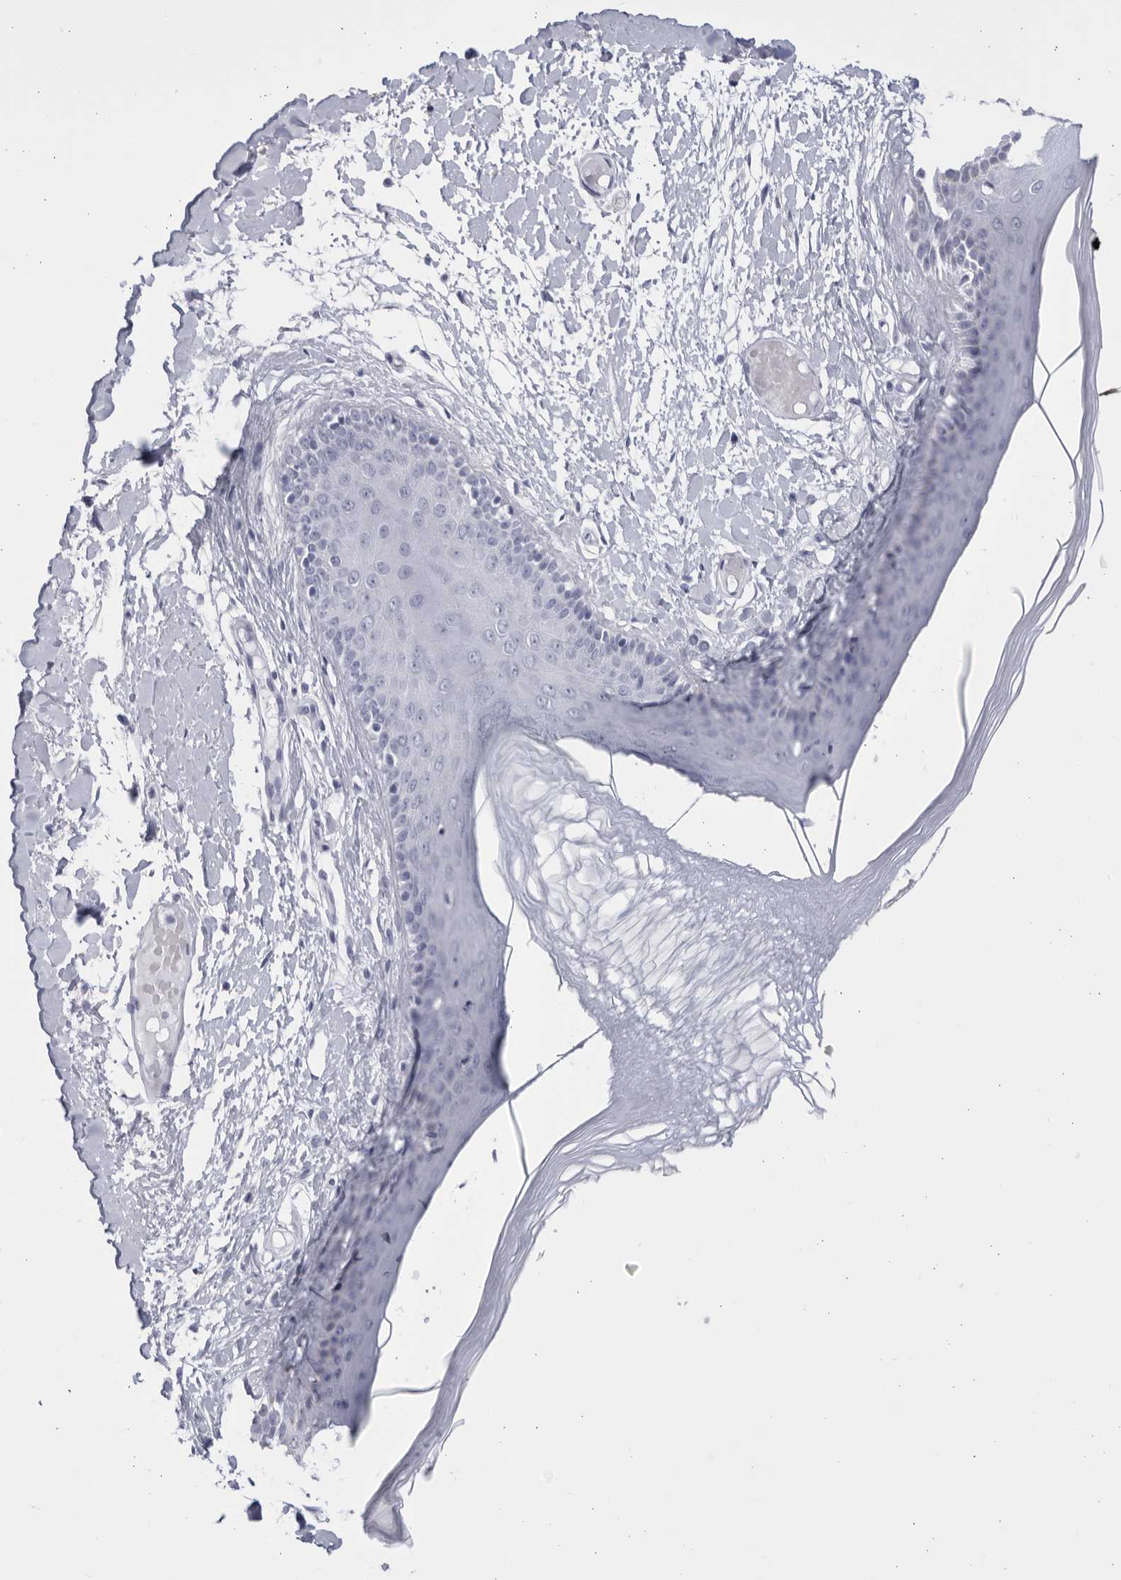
{"staining": {"intensity": "negative", "quantity": "none", "location": "none"}, "tissue": "skin", "cell_type": "Epidermal cells", "image_type": "normal", "snomed": [{"axis": "morphology", "description": "Normal tissue, NOS"}, {"axis": "topography", "description": "Vulva"}], "caption": "This is a histopathology image of IHC staining of benign skin, which shows no staining in epidermal cells.", "gene": "CCDC181", "patient": {"sex": "female", "age": 73}}